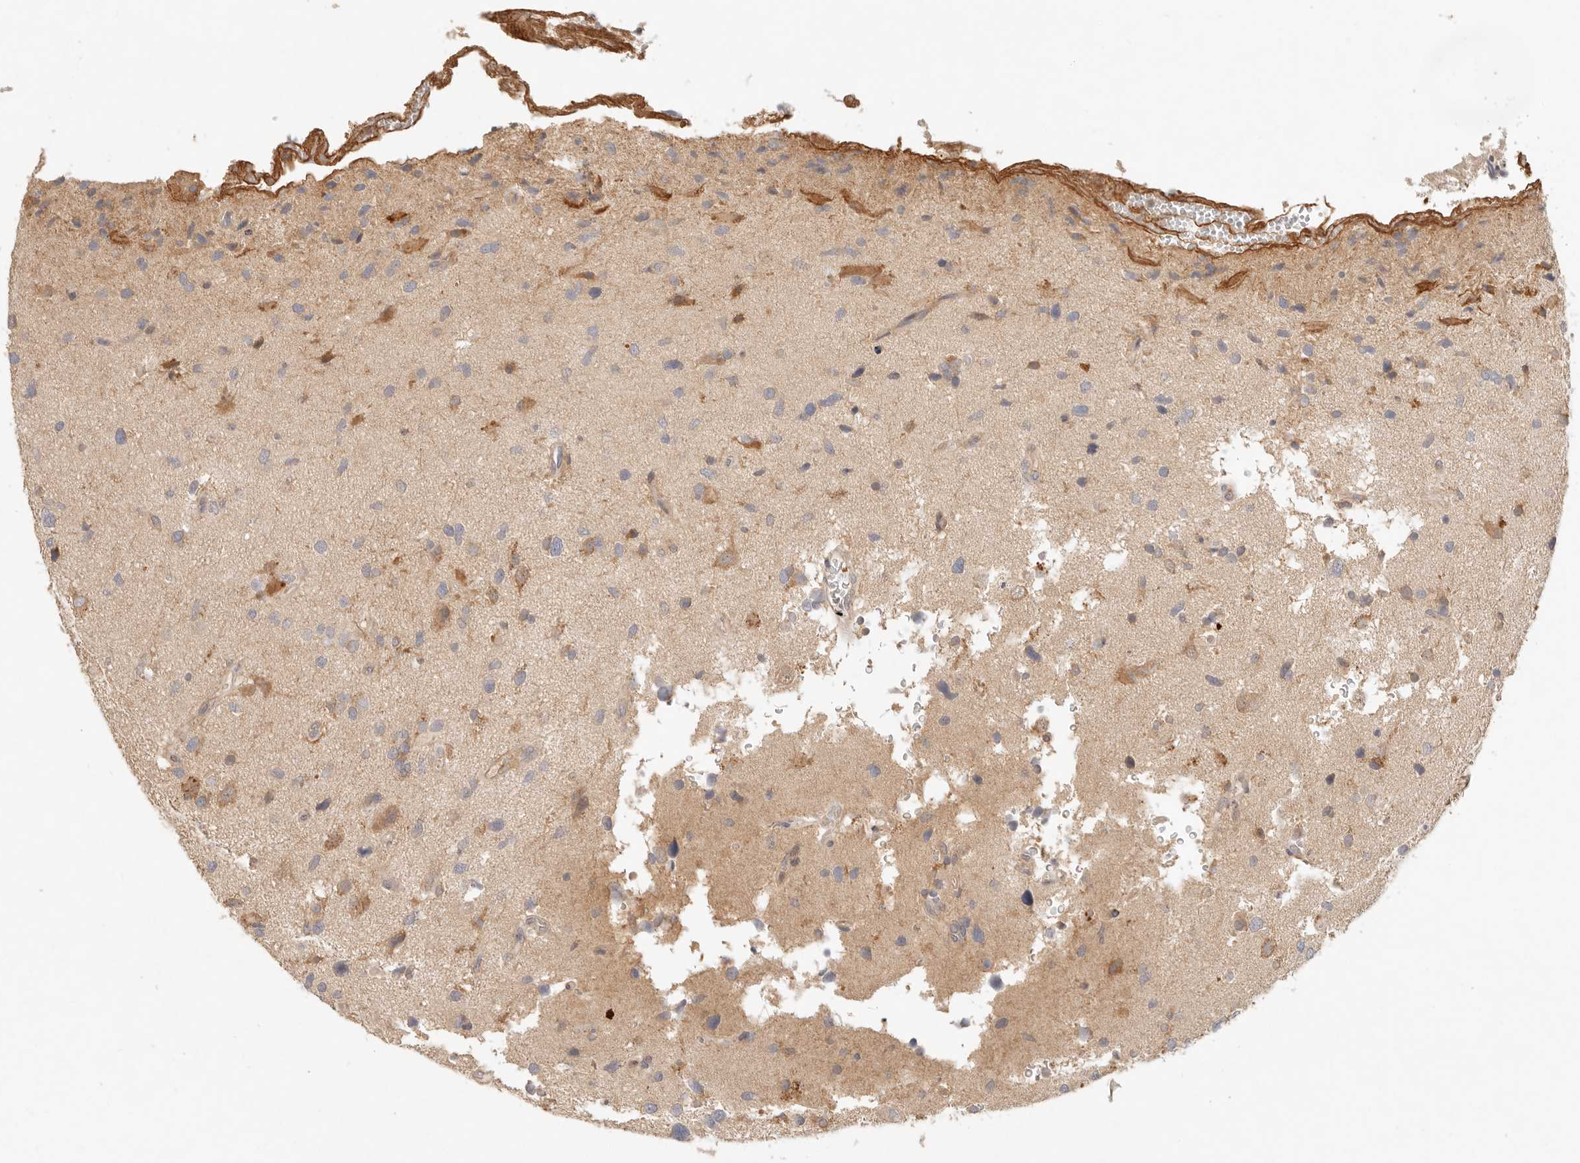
{"staining": {"intensity": "negative", "quantity": "none", "location": "none"}, "tissue": "glioma", "cell_type": "Tumor cells", "image_type": "cancer", "snomed": [{"axis": "morphology", "description": "Glioma, malignant, High grade"}, {"axis": "topography", "description": "Brain"}], "caption": "A high-resolution histopathology image shows IHC staining of glioma, which exhibits no significant staining in tumor cells.", "gene": "ARHGEF10L", "patient": {"sex": "male", "age": 33}}